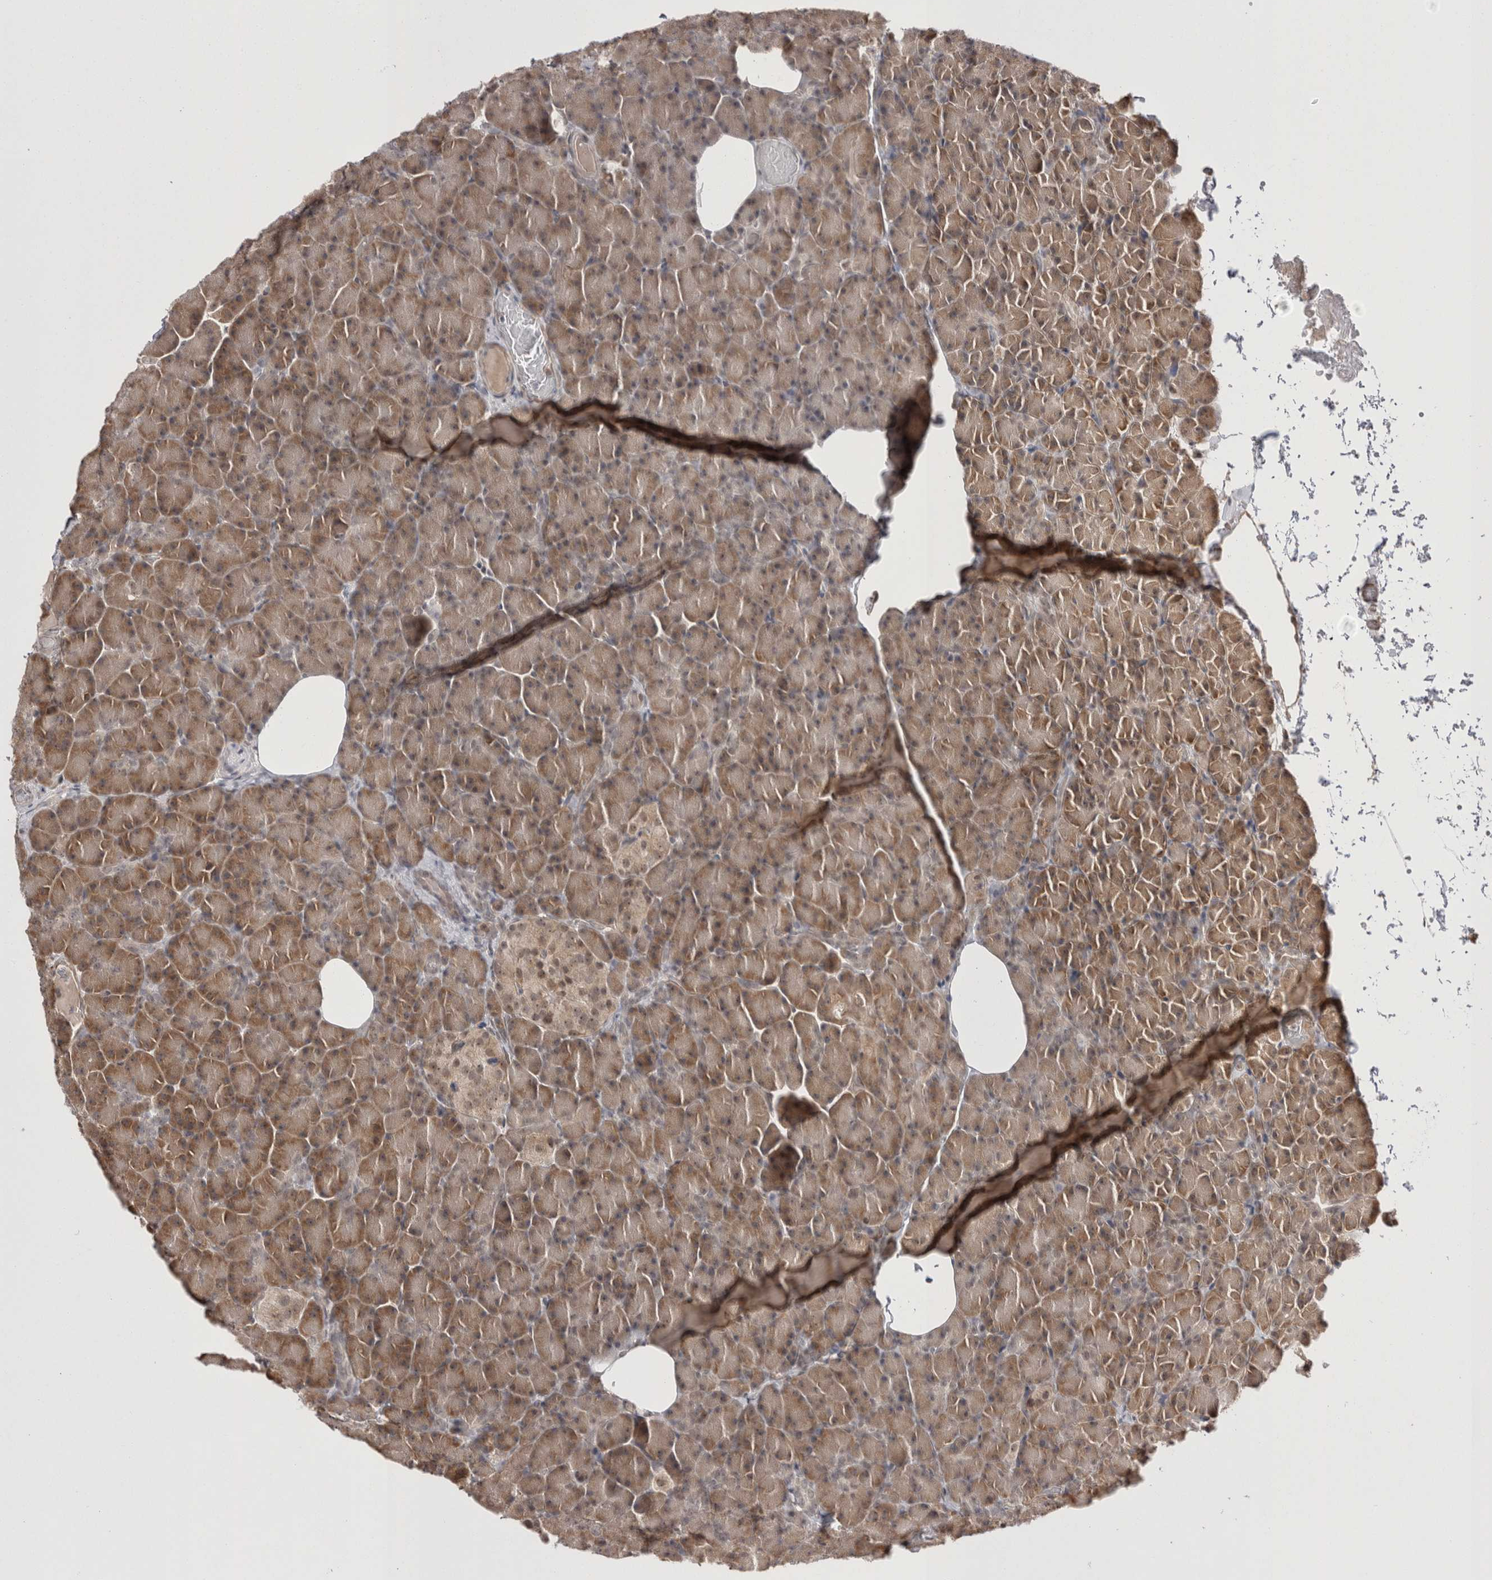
{"staining": {"intensity": "moderate", "quantity": ">75%", "location": "cytoplasmic/membranous,nuclear"}, "tissue": "pancreas", "cell_type": "Exocrine glandular cells", "image_type": "normal", "snomed": [{"axis": "morphology", "description": "Normal tissue, NOS"}, {"axis": "topography", "description": "Pancreas"}], "caption": "Pancreas was stained to show a protein in brown. There is medium levels of moderate cytoplasmic/membranous,nuclear expression in about >75% of exocrine glandular cells. (brown staining indicates protein expression, while blue staining denotes nuclei).", "gene": "EXOSC4", "patient": {"sex": "female", "age": 43}}